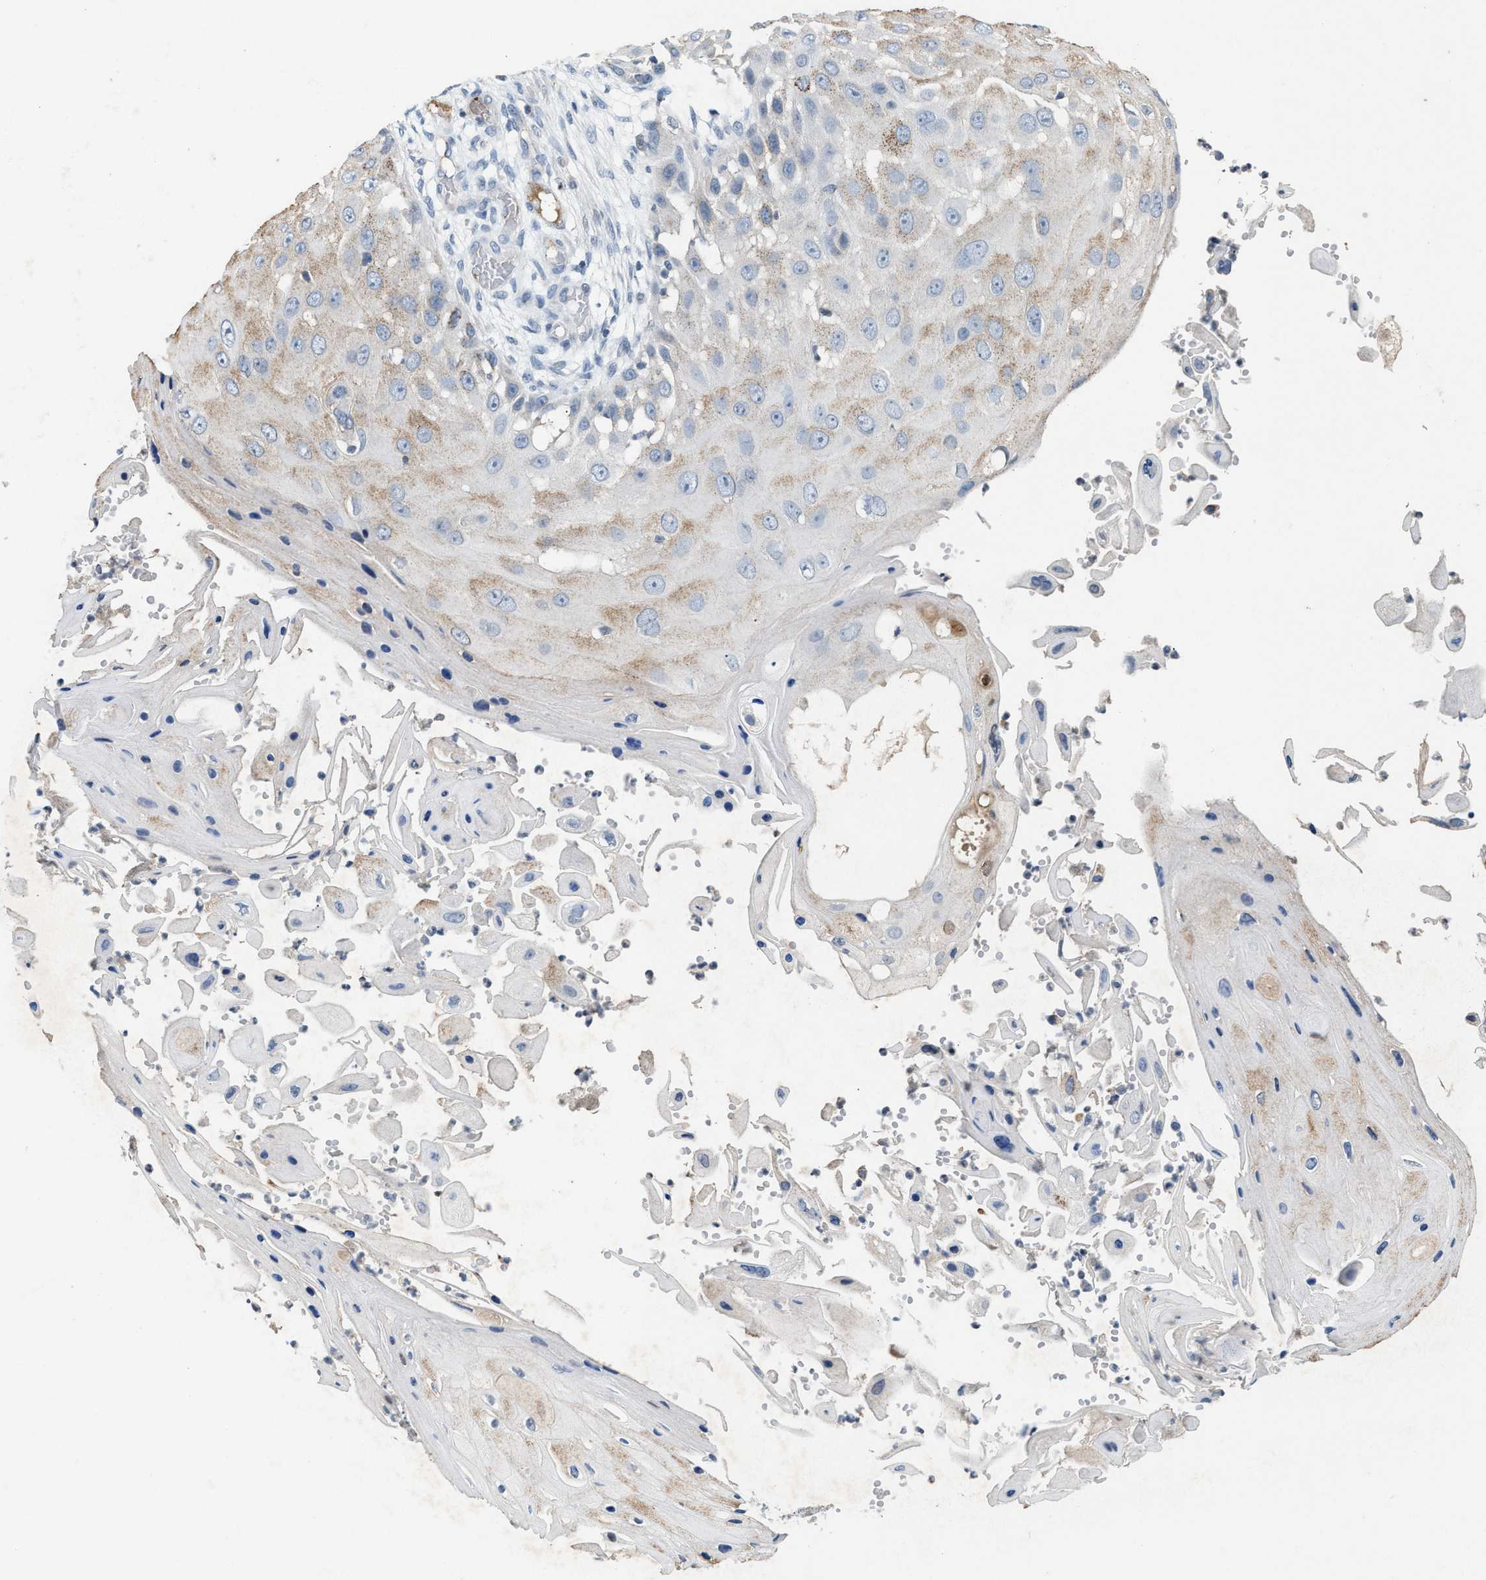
{"staining": {"intensity": "weak", "quantity": "25%-75%", "location": "cytoplasmic/membranous"}, "tissue": "skin cancer", "cell_type": "Tumor cells", "image_type": "cancer", "snomed": [{"axis": "morphology", "description": "Squamous cell carcinoma, NOS"}, {"axis": "topography", "description": "Skin"}], "caption": "Protein analysis of squamous cell carcinoma (skin) tissue exhibits weak cytoplasmic/membranous staining in about 25%-75% of tumor cells.", "gene": "SLC5A5", "patient": {"sex": "female", "age": 44}}